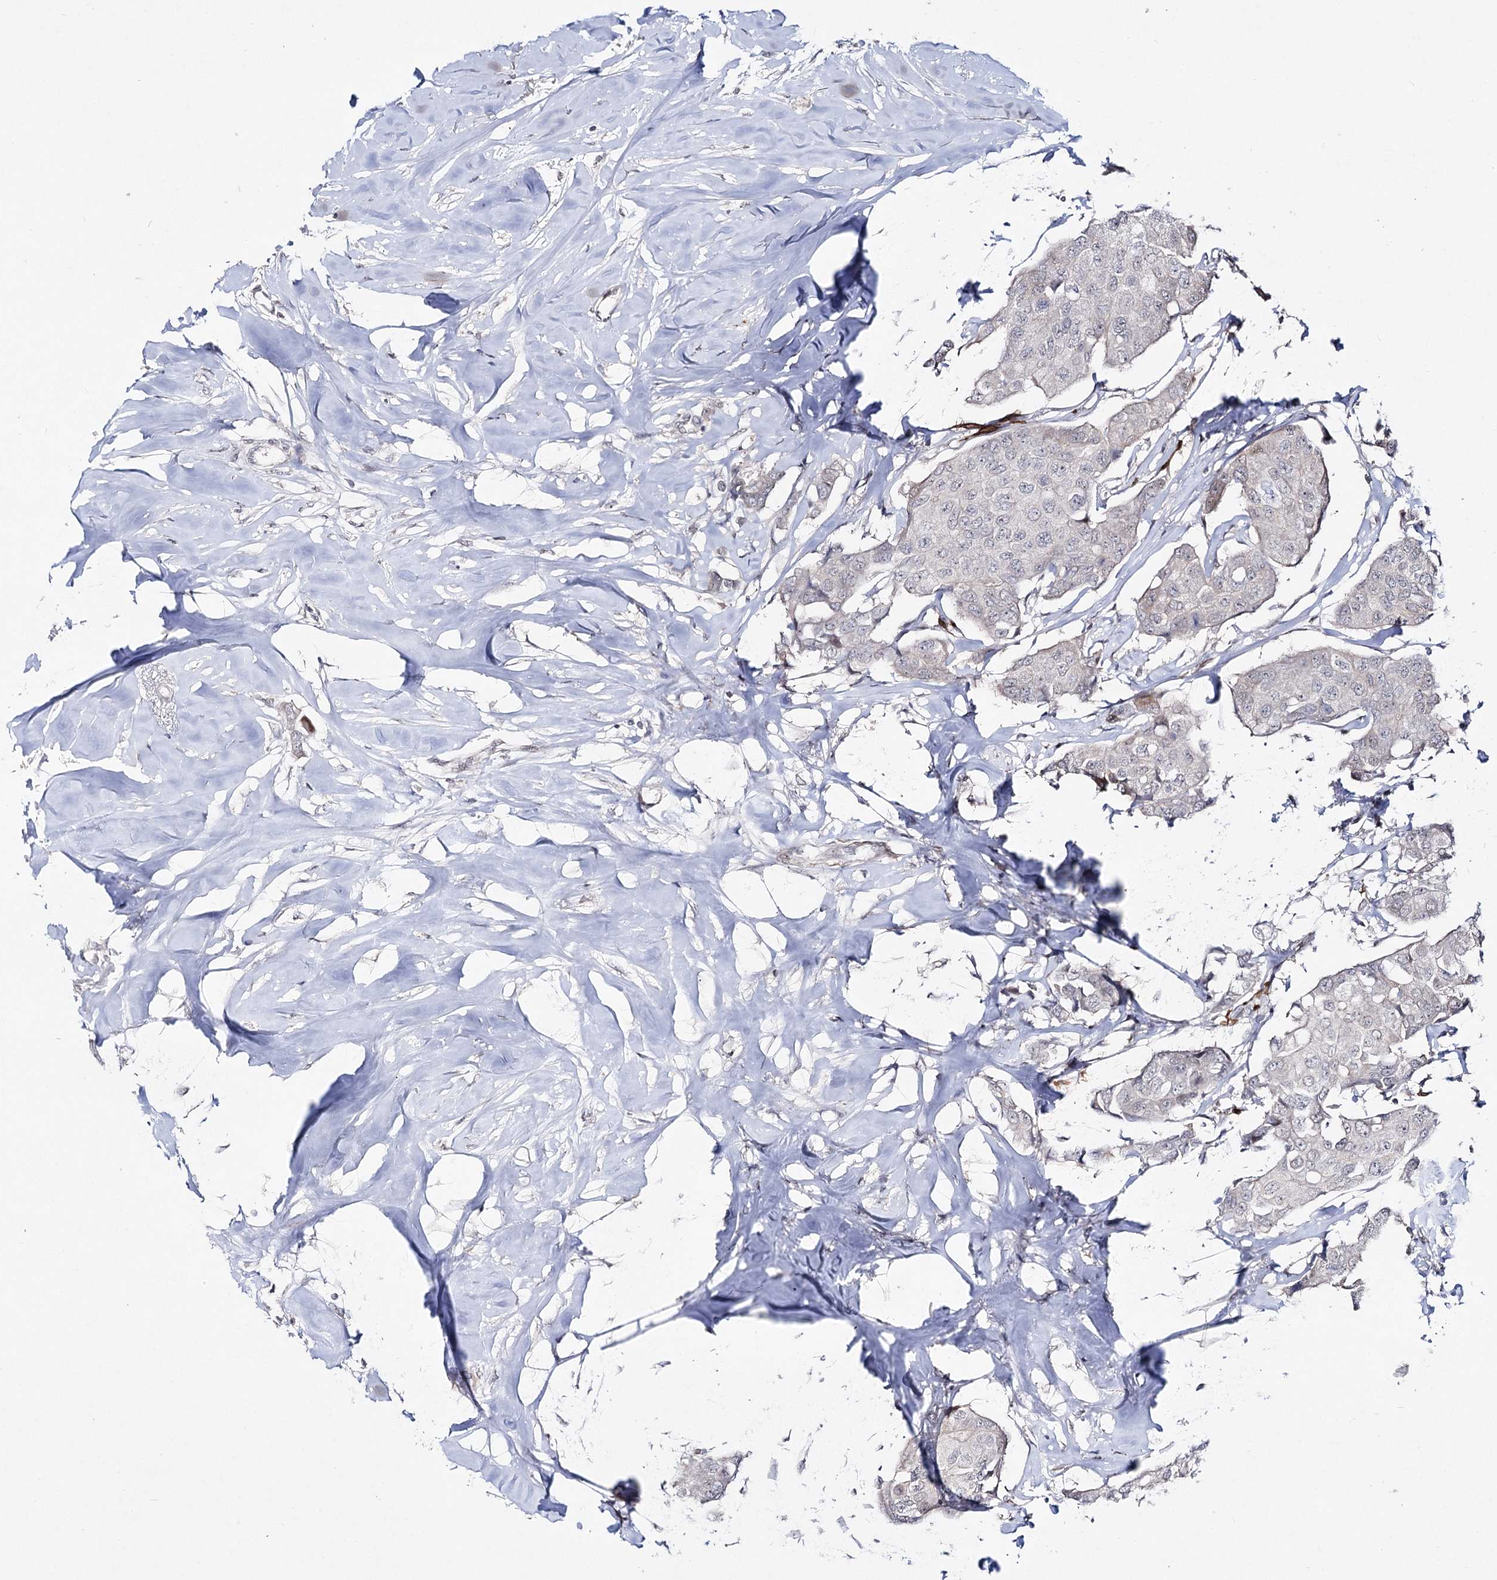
{"staining": {"intensity": "negative", "quantity": "none", "location": "none"}, "tissue": "breast cancer", "cell_type": "Tumor cells", "image_type": "cancer", "snomed": [{"axis": "morphology", "description": "Duct carcinoma"}, {"axis": "topography", "description": "Breast"}], "caption": "Micrograph shows no significant protein expression in tumor cells of breast cancer (infiltrating ductal carcinoma). The staining is performed using DAB (3,3'-diaminobenzidine) brown chromogen with nuclei counter-stained in using hematoxylin.", "gene": "HSD11B2", "patient": {"sex": "female", "age": 80}}